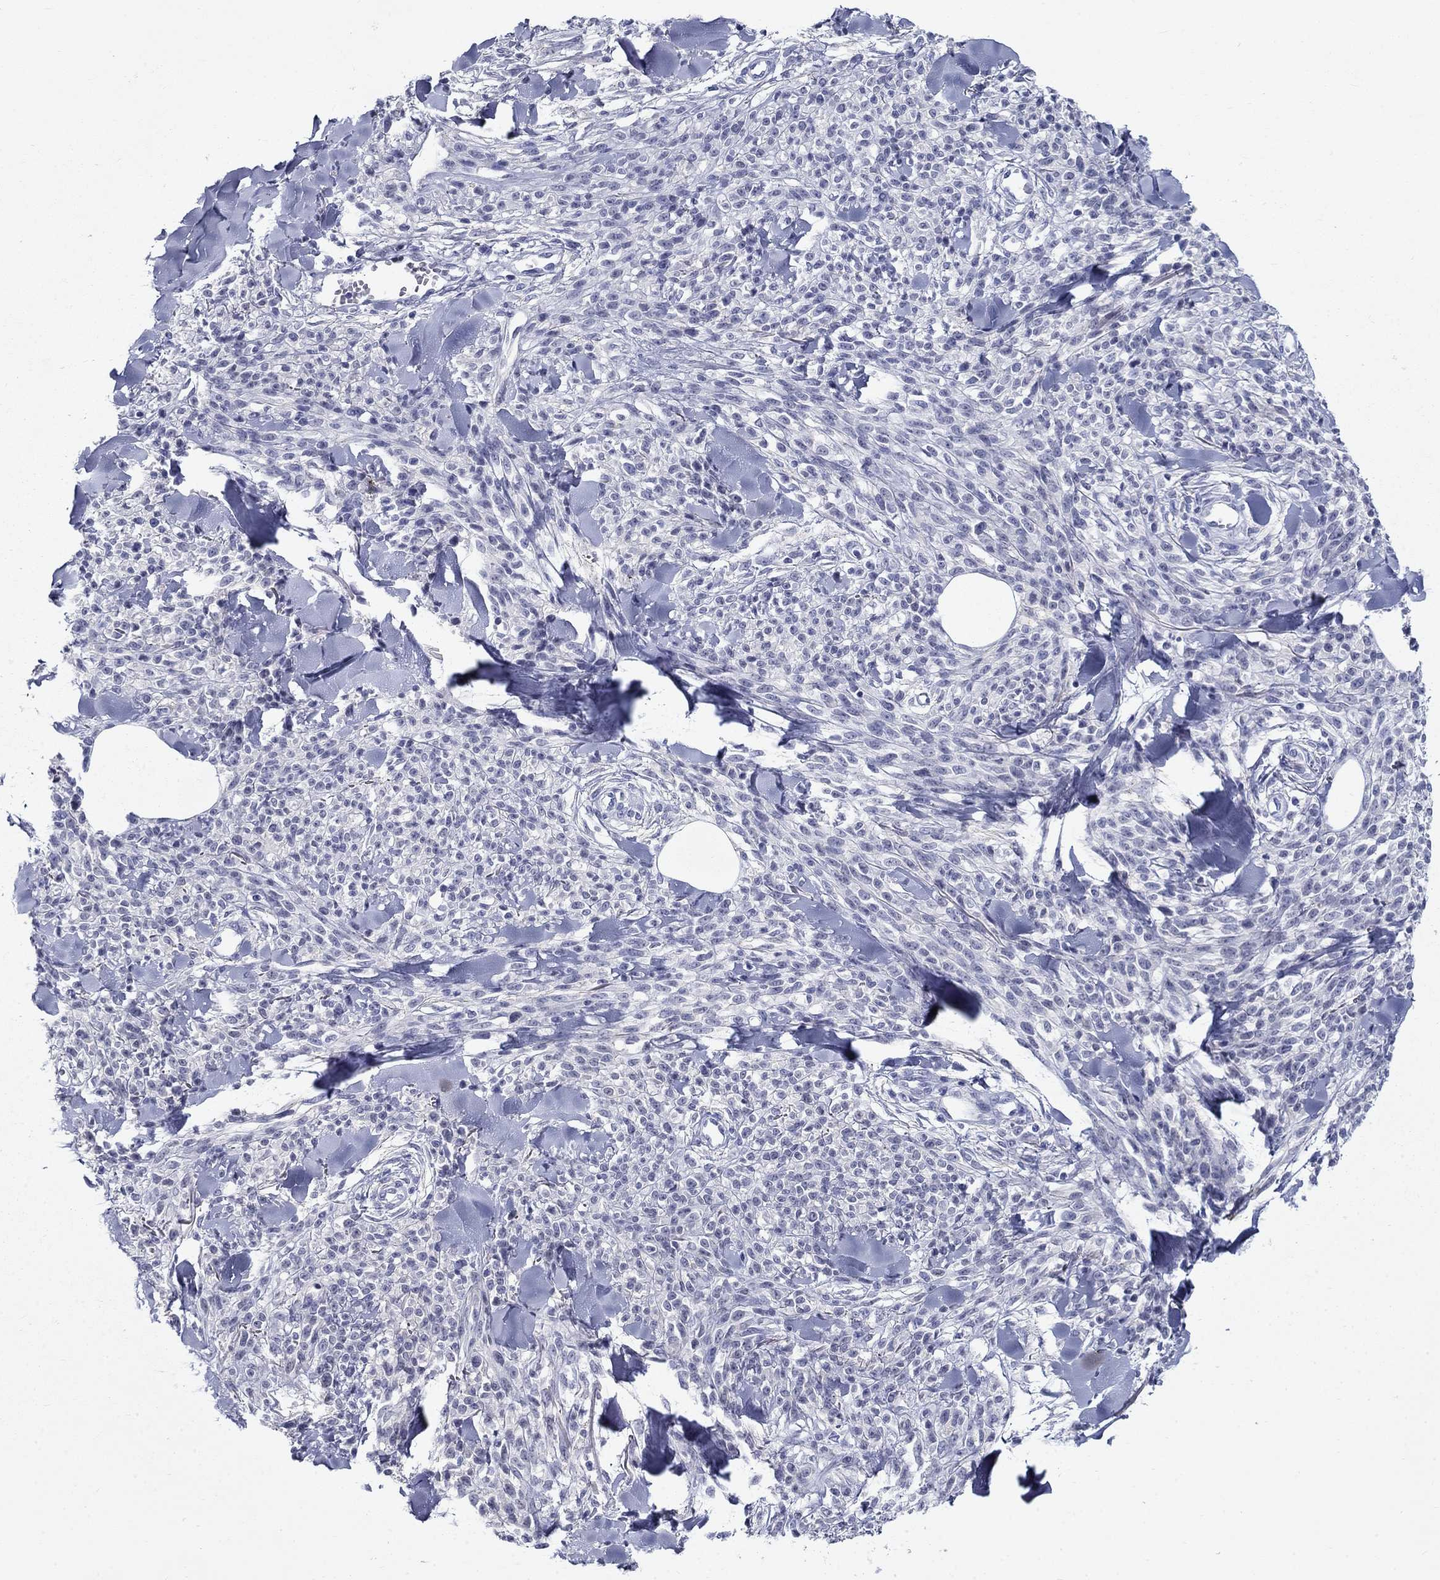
{"staining": {"intensity": "weak", "quantity": "25%-75%", "location": "cytoplasmic/membranous"}, "tissue": "melanoma", "cell_type": "Tumor cells", "image_type": "cancer", "snomed": [{"axis": "morphology", "description": "Malignant melanoma, NOS"}, {"axis": "topography", "description": "Skin"}, {"axis": "topography", "description": "Skin of trunk"}], "caption": "Immunohistochemistry staining of melanoma, which reveals low levels of weak cytoplasmic/membranous expression in about 25%-75% of tumor cells indicating weak cytoplasmic/membranous protein expression. The staining was performed using DAB (3,3'-diaminobenzidine) (brown) for protein detection and nuclei were counterstained in hematoxylin (blue).", "gene": "C4orf19", "patient": {"sex": "male", "age": 74}}